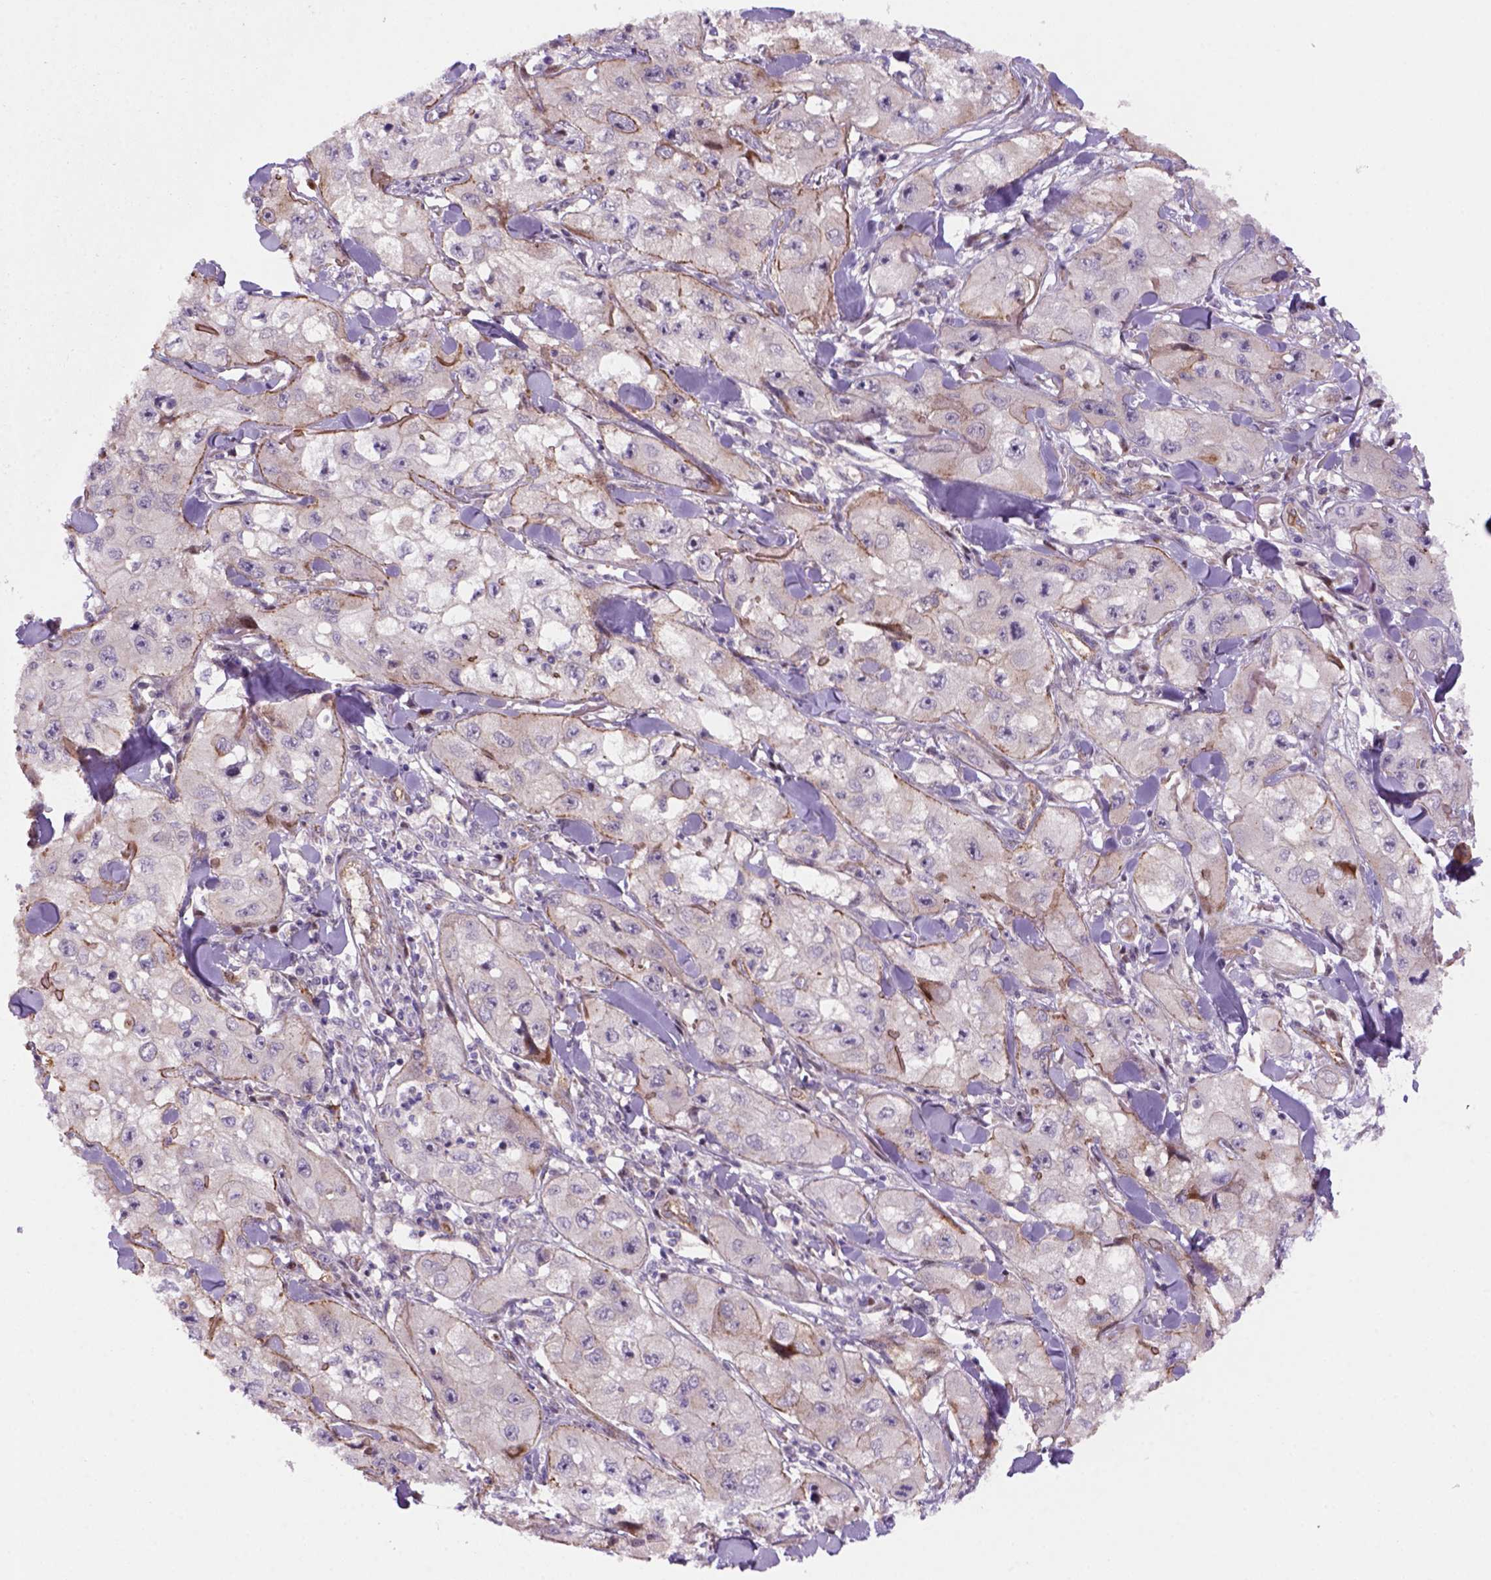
{"staining": {"intensity": "moderate", "quantity": "<25%", "location": "cytoplasmic/membranous"}, "tissue": "skin cancer", "cell_type": "Tumor cells", "image_type": "cancer", "snomed": [{"axis": "morphology", "description": "Squamous cell carcinoma, NOS"}, {"axis": "topography", "description": "Skin"}, {"axis": "topography", "description": "Subcutis"}], "caption": "Human skin cancer (squamous cell carcinoma) stained for a protein (brown) demonstrates moderate cytoplasmic/membranous positive expression in about <25% of tumor cells.", "gene": "VSTM5", "patient": {"sex": "male", "age": 73}}